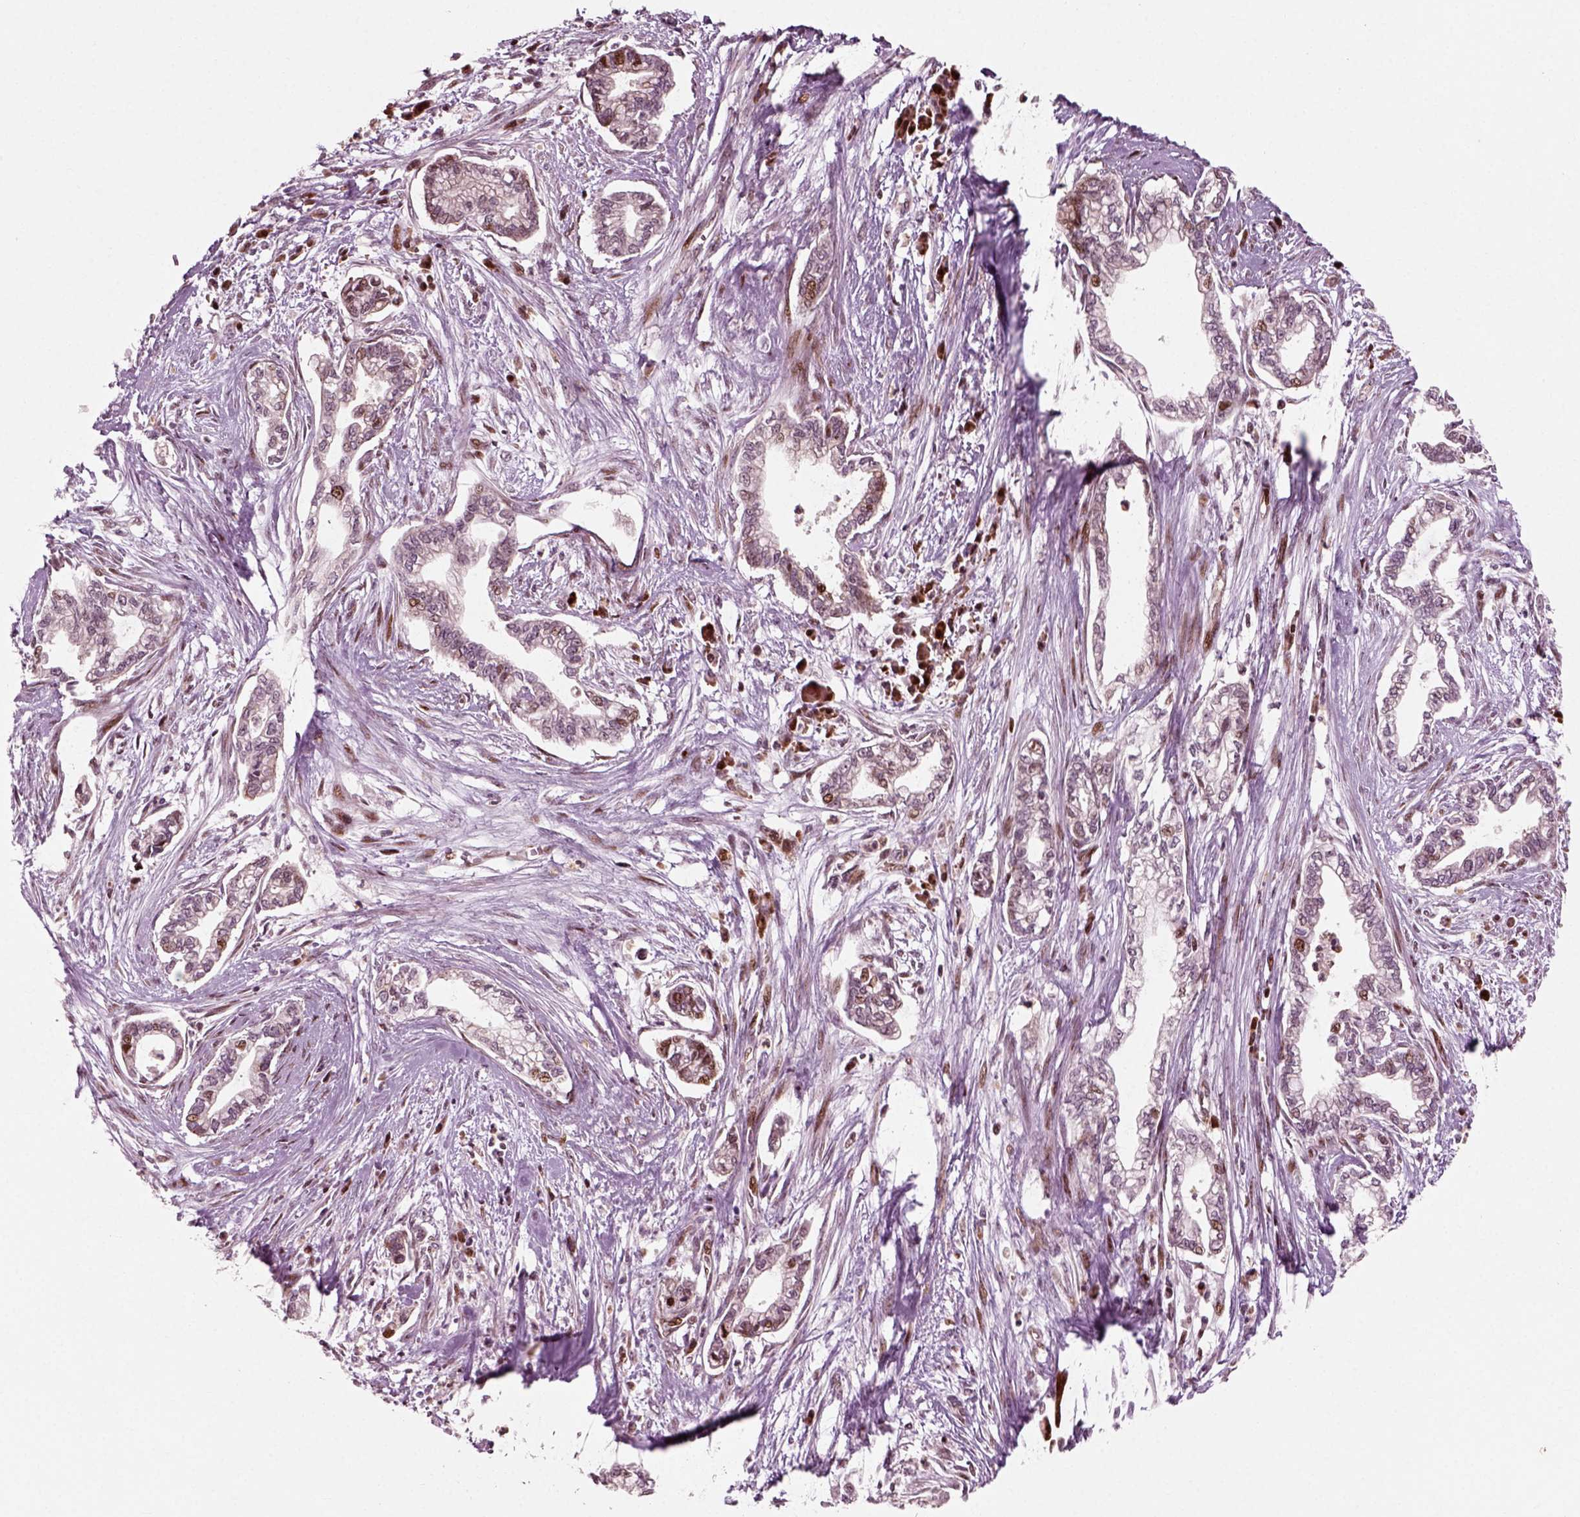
{"staining": {"intensity": "strong", "quantity": "<25%", "location": "nuclear"}, "tissue": "cervical cancer", "cell_type": "Tumor cells", "image_type": "cancer", "snomed": [{"axis": "morphology", "description": "Adenocarcinoma, NOS"}, {"axis": "topography", "description": "Cervix"}], "caption": "Brown immunohistochemical staining in cervical adenocarcinoma displays strong nuclear staining in approximately <25% of tumor cells. Immunohistochemistry stains the protein in brown and the nuclei are stained blue.", "gene": "CDC14A", "patient": {"sex": "female", "age": 62}}